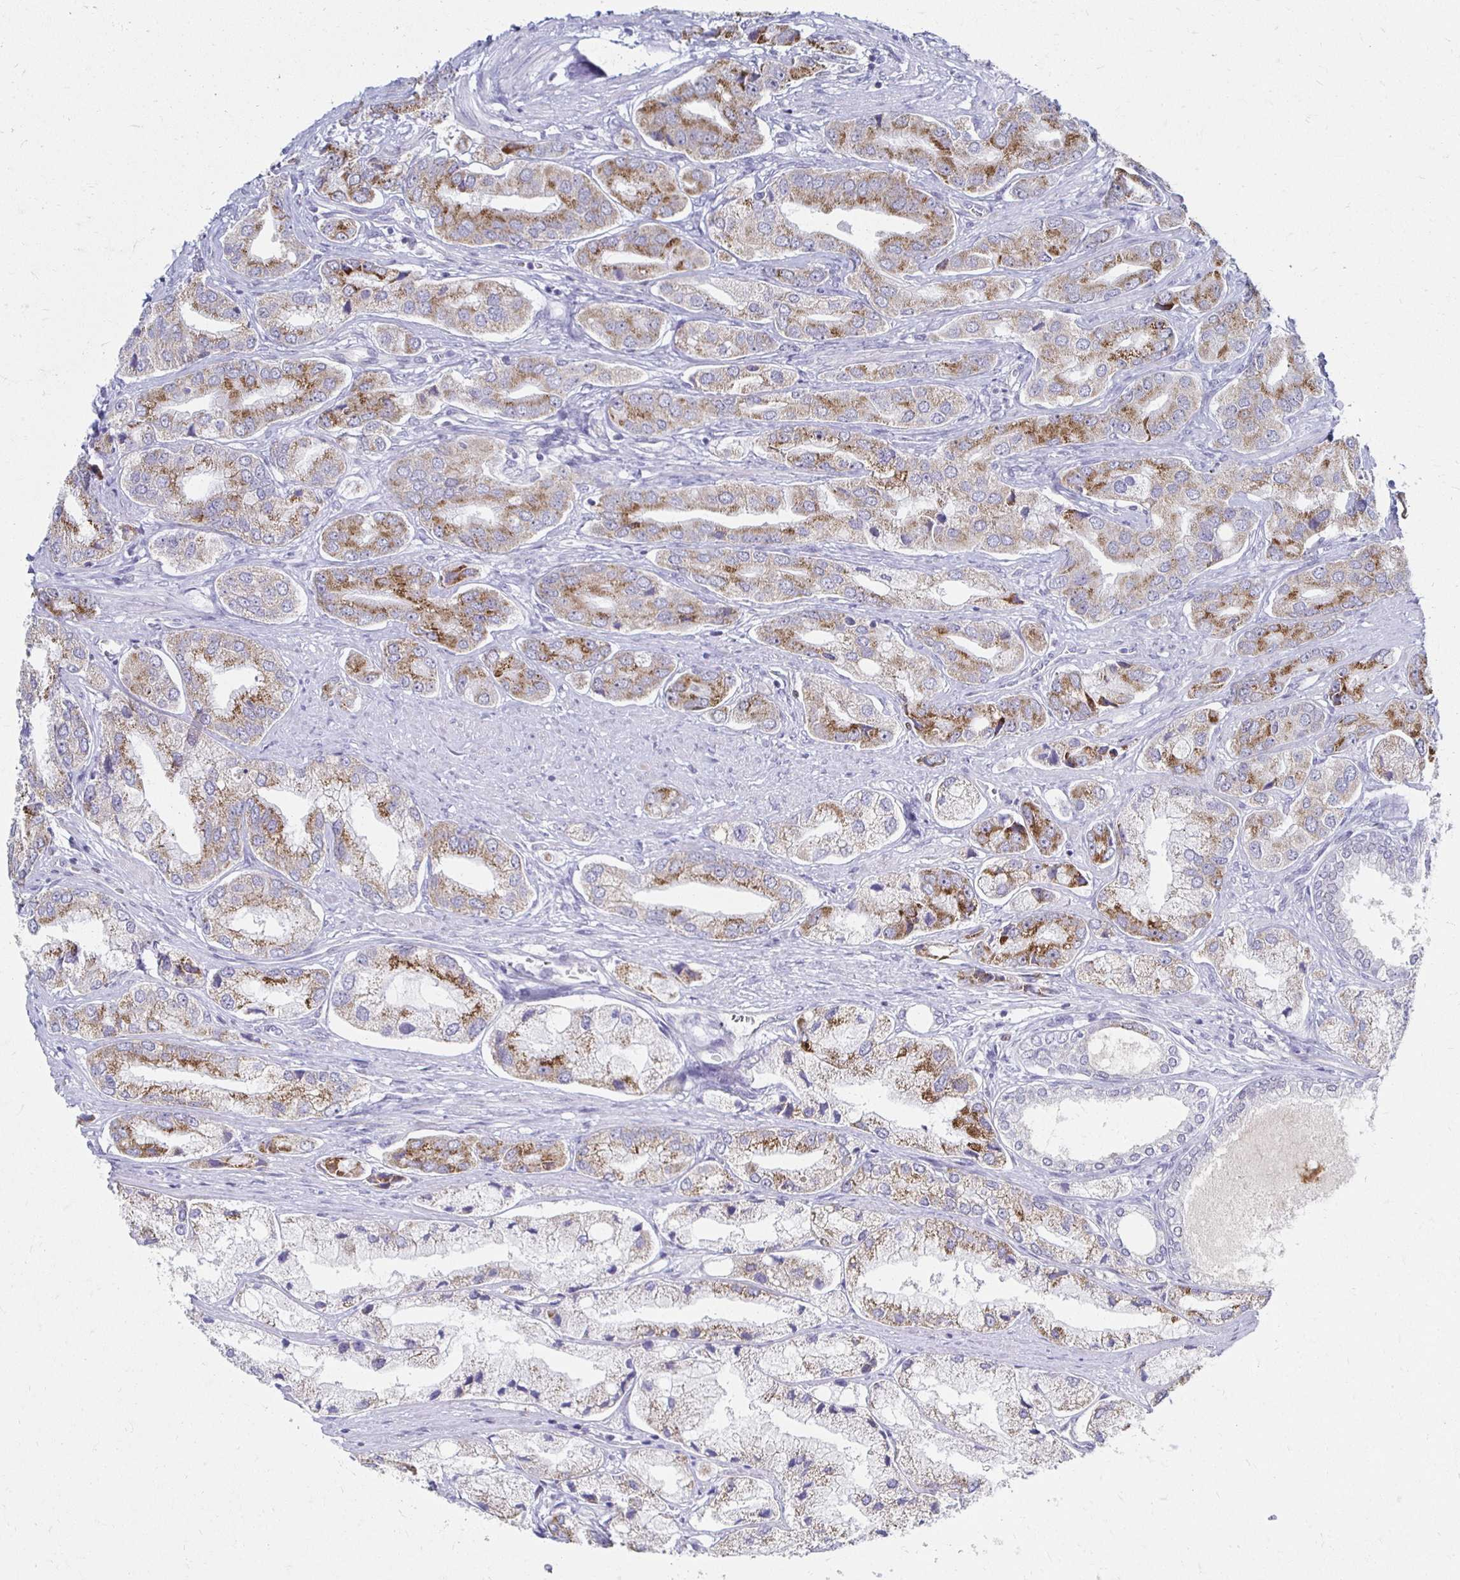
{"staining": {"intensity": "moderate", "quantity": ">75%", "location": "cytoplasmic/membranous"}, "tissue": "prostate cancer", "cell_type": "Tumor cells", "image_type": "cancer", "snomed": [{"axis": "morphology", "description": "Adenocarcinoma, Low grade"}, {"axis": "topography", "description": "Prostate"}], "caption": "This is a histology image of IHC staining of prostate low-grade adenocarcinoma, which shows moderate staining in the cytoplasmic/membranous of tumor cells.", "gene": "NOCT", "patient": {"sex": "male", "age": 69}}